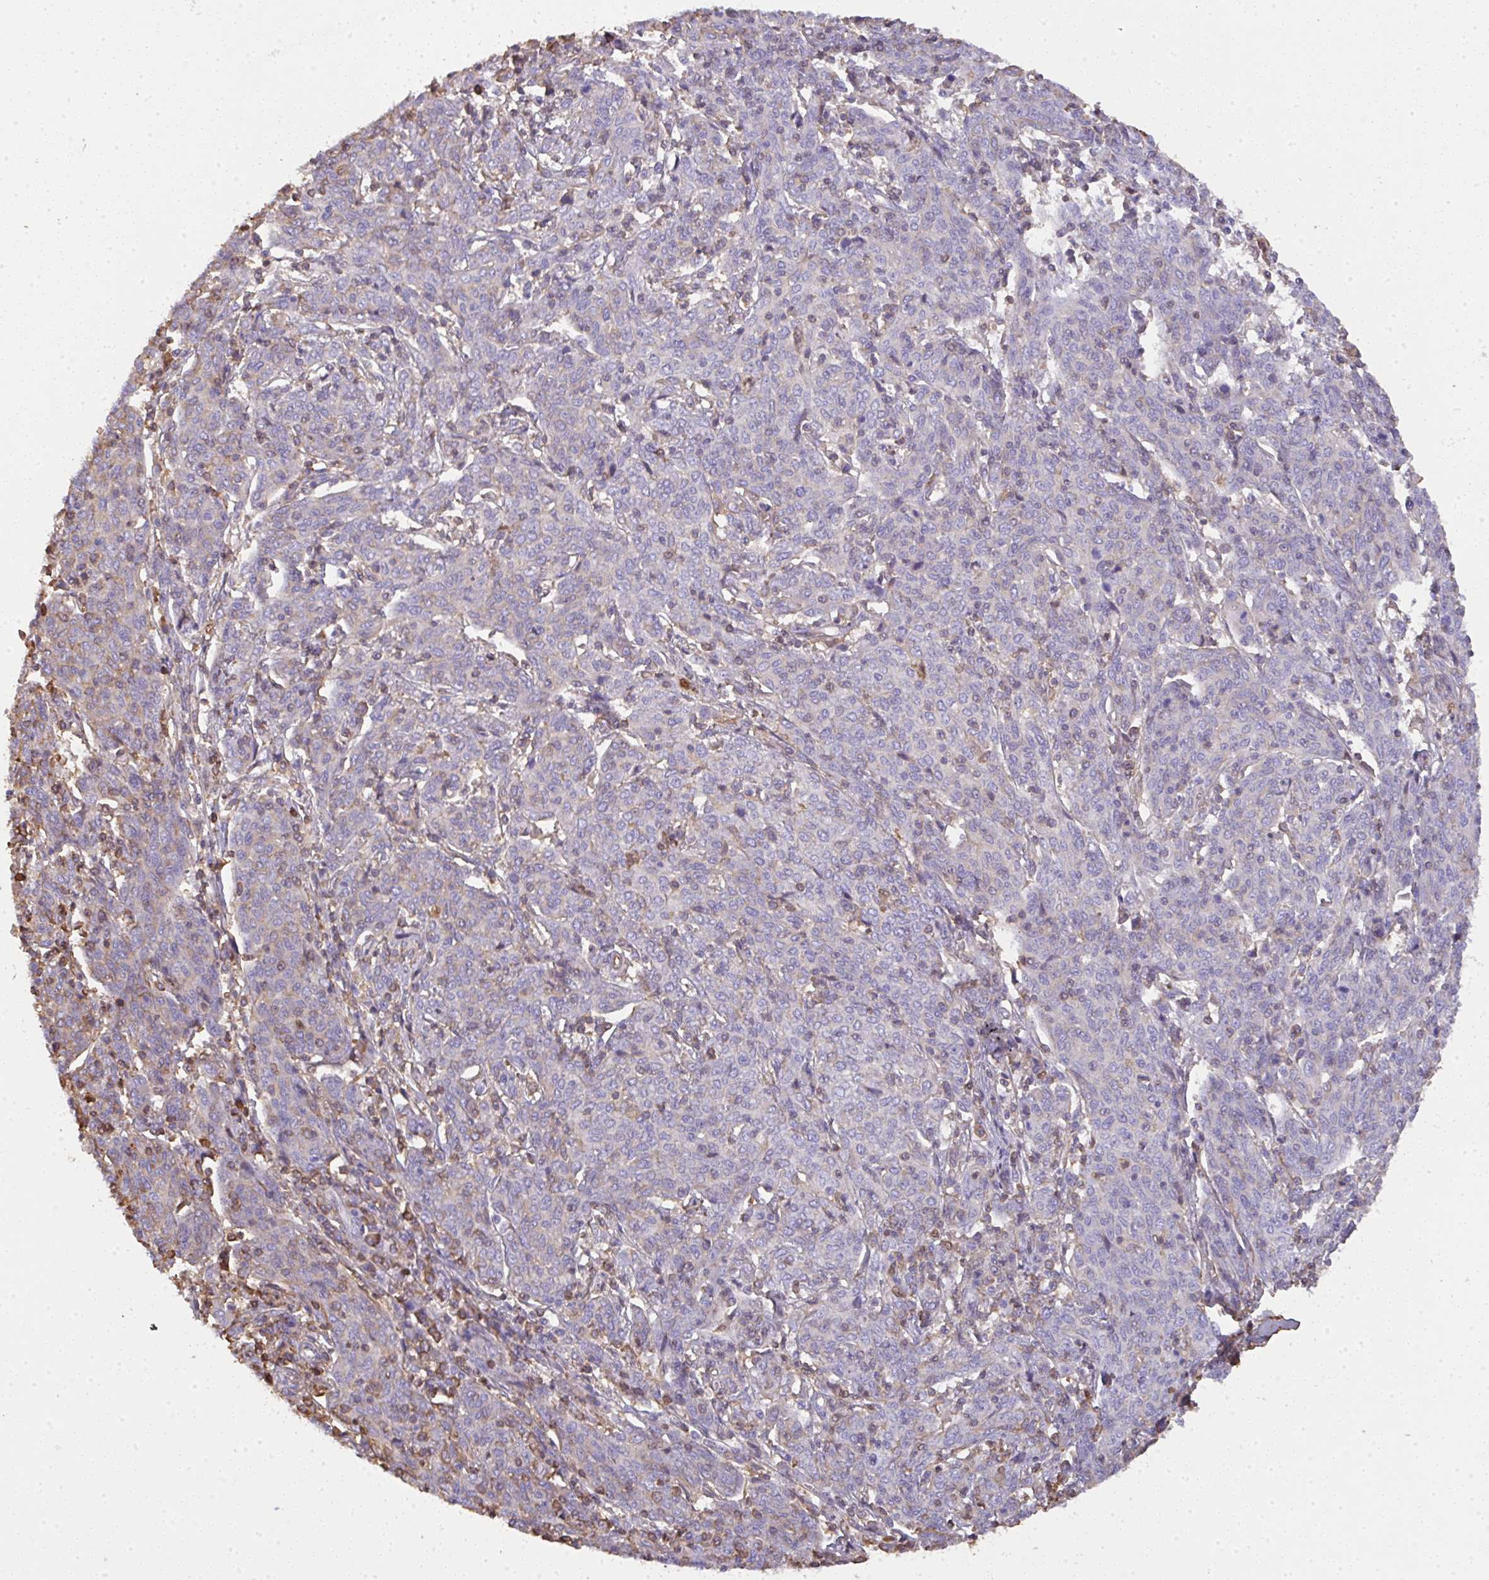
{"staining": {"intensity": "negative", "quantity": "none", "location": "none"}, "tissue": "cervical cancer", "cell_type": "Tumor cells", "image_type": "cancer", "snomed": [{"axis": "morphology", "description": "Squamous cell carcinoma, NOS"}, {"axis": "topography", "description": "Cervix"}], "caption": "Squamous cell carcinoma (cervical) was stained to show a protein in brown. There is no significant positivity in tumor cells.", "gene": "SMYD5", "patient": {"sex": "female", "age": 67}}